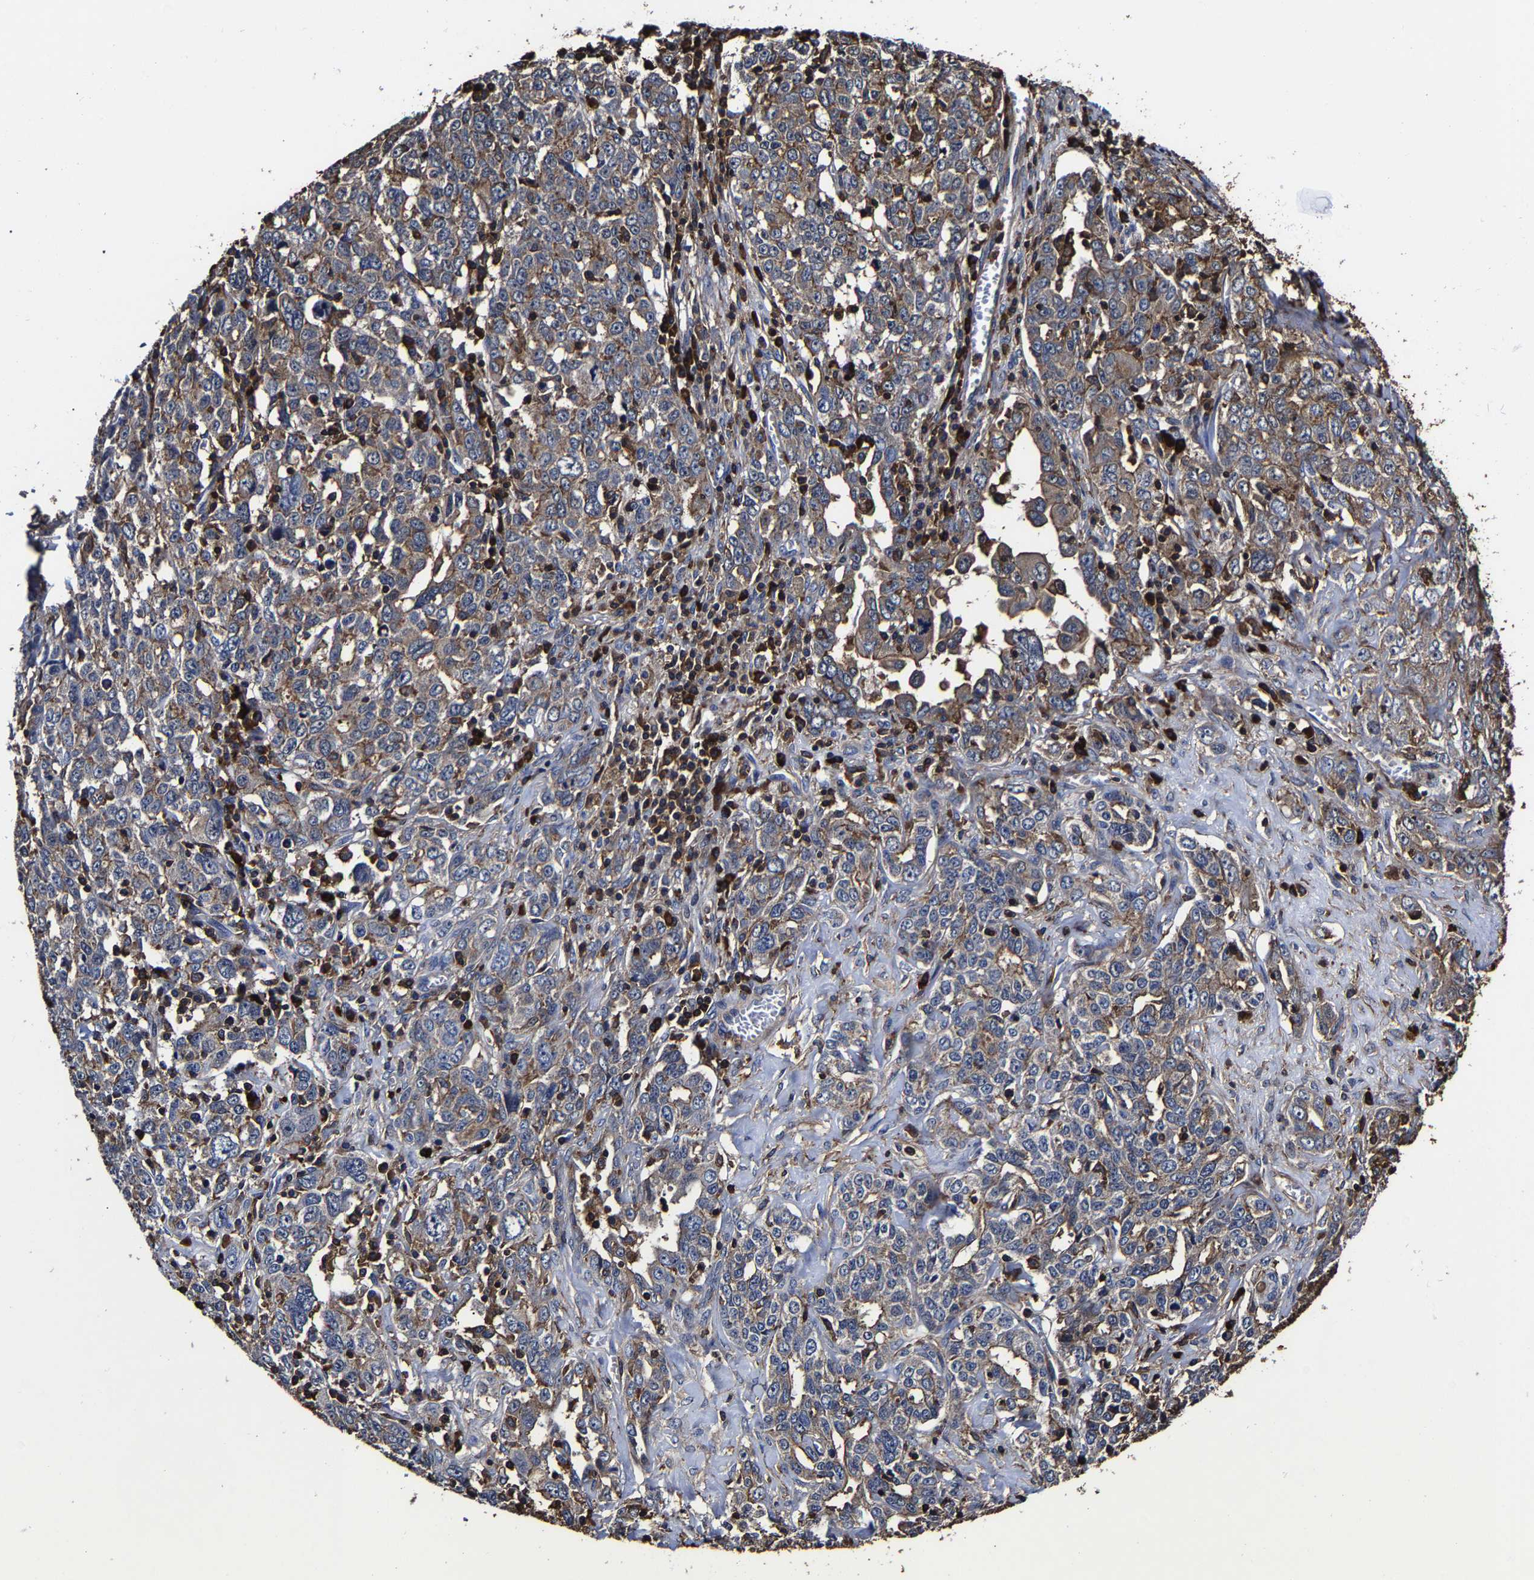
{"staining": {"intensity": "weak", "quantity": ">75%", "location": "cytoplasmic/membranous"}, "tissue": "ovarian cancer", "cell_type": "Tumor cells", "image_type": "cancer", "snomed": [{"axis": "morphology", "description": "Carcinoma, endometroid"}, {"axis": "topography", "description": "Ovary"}], "caption": "Weak cytoplasmic/membranous staining is identified in about >75% of tumor cells in ovarian cancer.", "gene": "SSH3", "patient": {"sex": "female", "age": 62}}